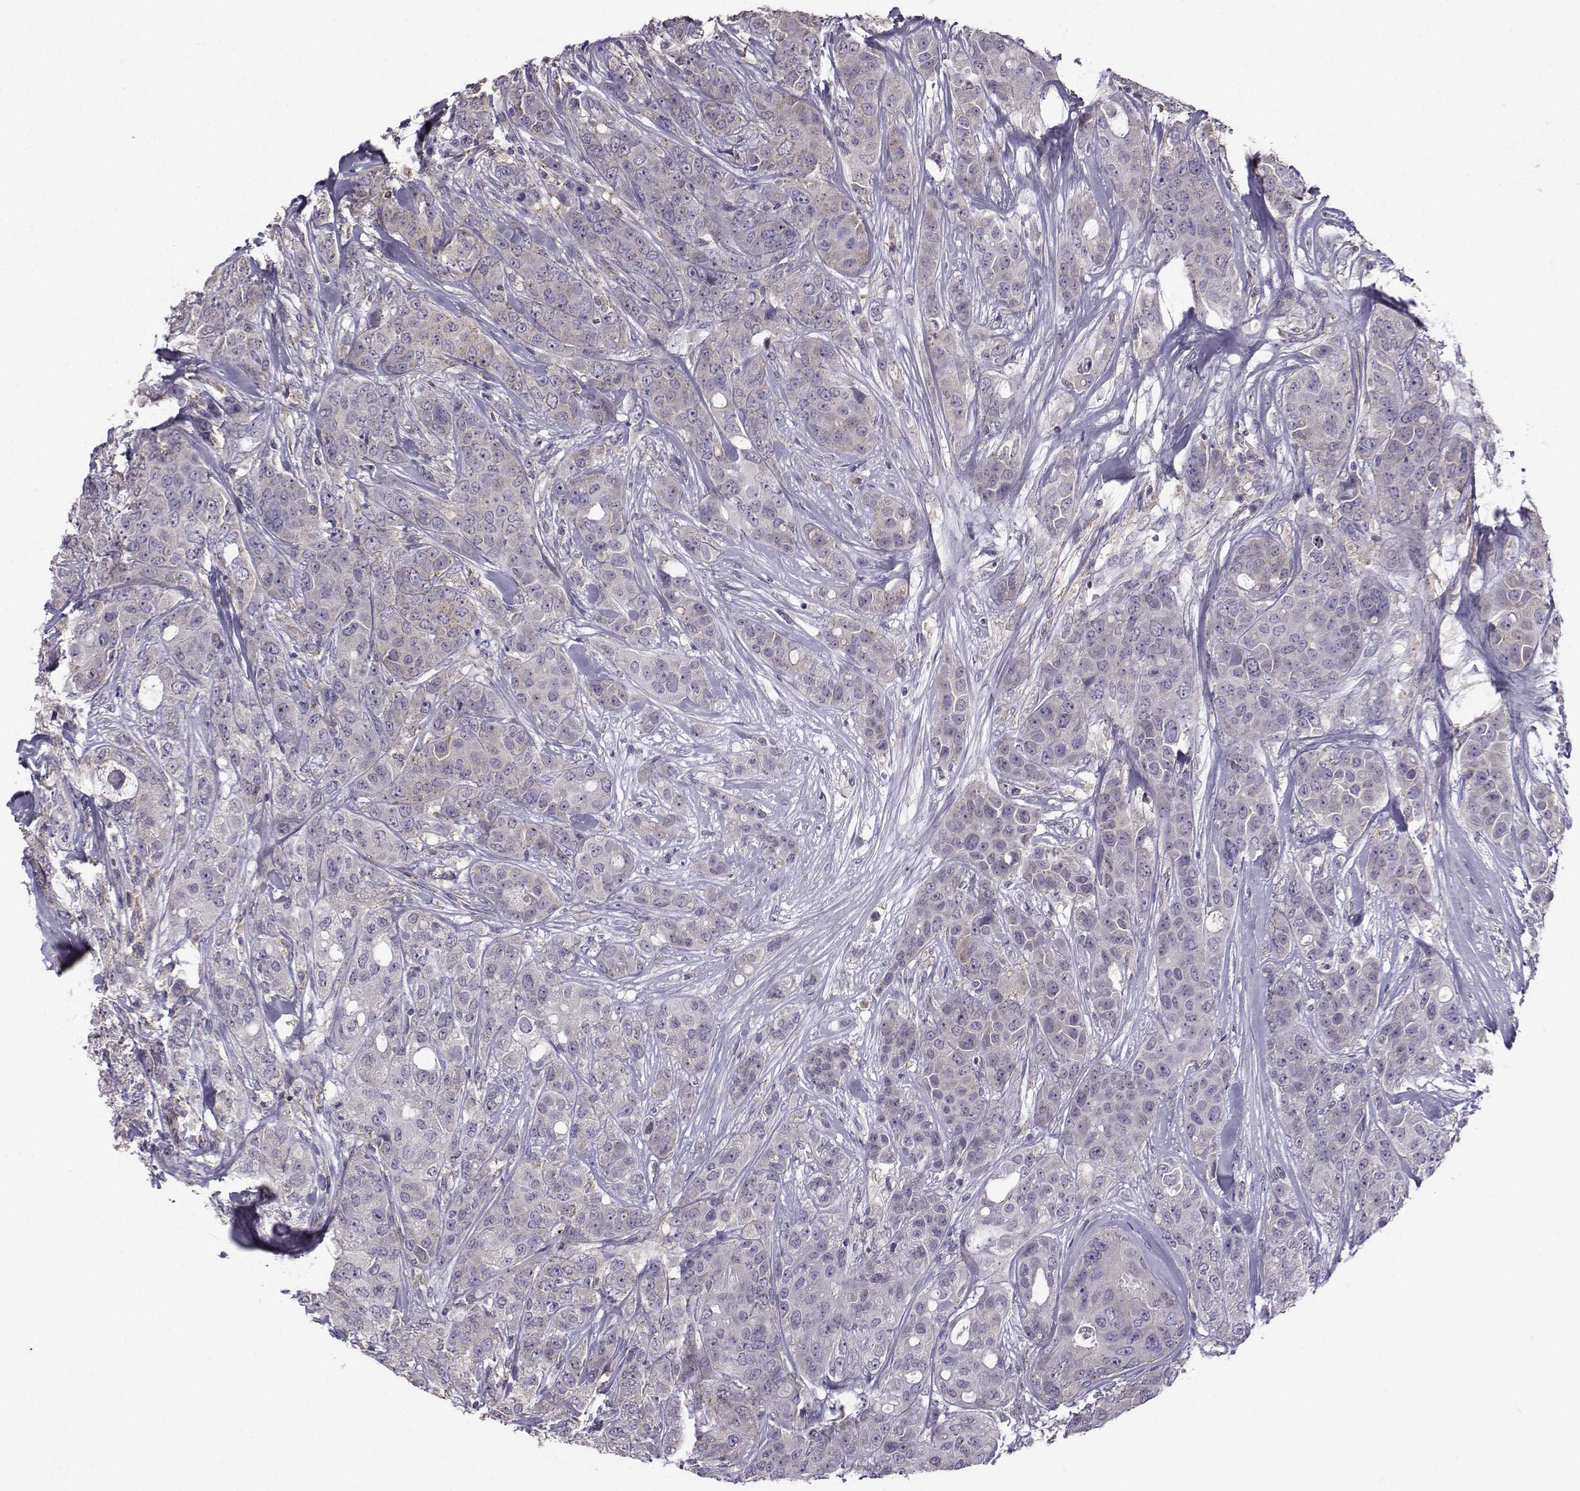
{"staining": {"intensity": "negative", "quantity": "none", "location": "none"}, "tissue": "breast cancer", "cell_type": "Tumor cells", "image_type": "cancer", "snomed": [{"axis": "morphology", "description": "Duct carcinoma"}, {"axis": "topography", "description": "Breast"}], "caption": "This is a image of immunohistochemistry (IHC) staining of breast cancer (infiltrating ductal carcinoma), which shows no expression in tumor cells.", "gene": "FCAMR", "patient": {"sex": "female", "age": 43}}